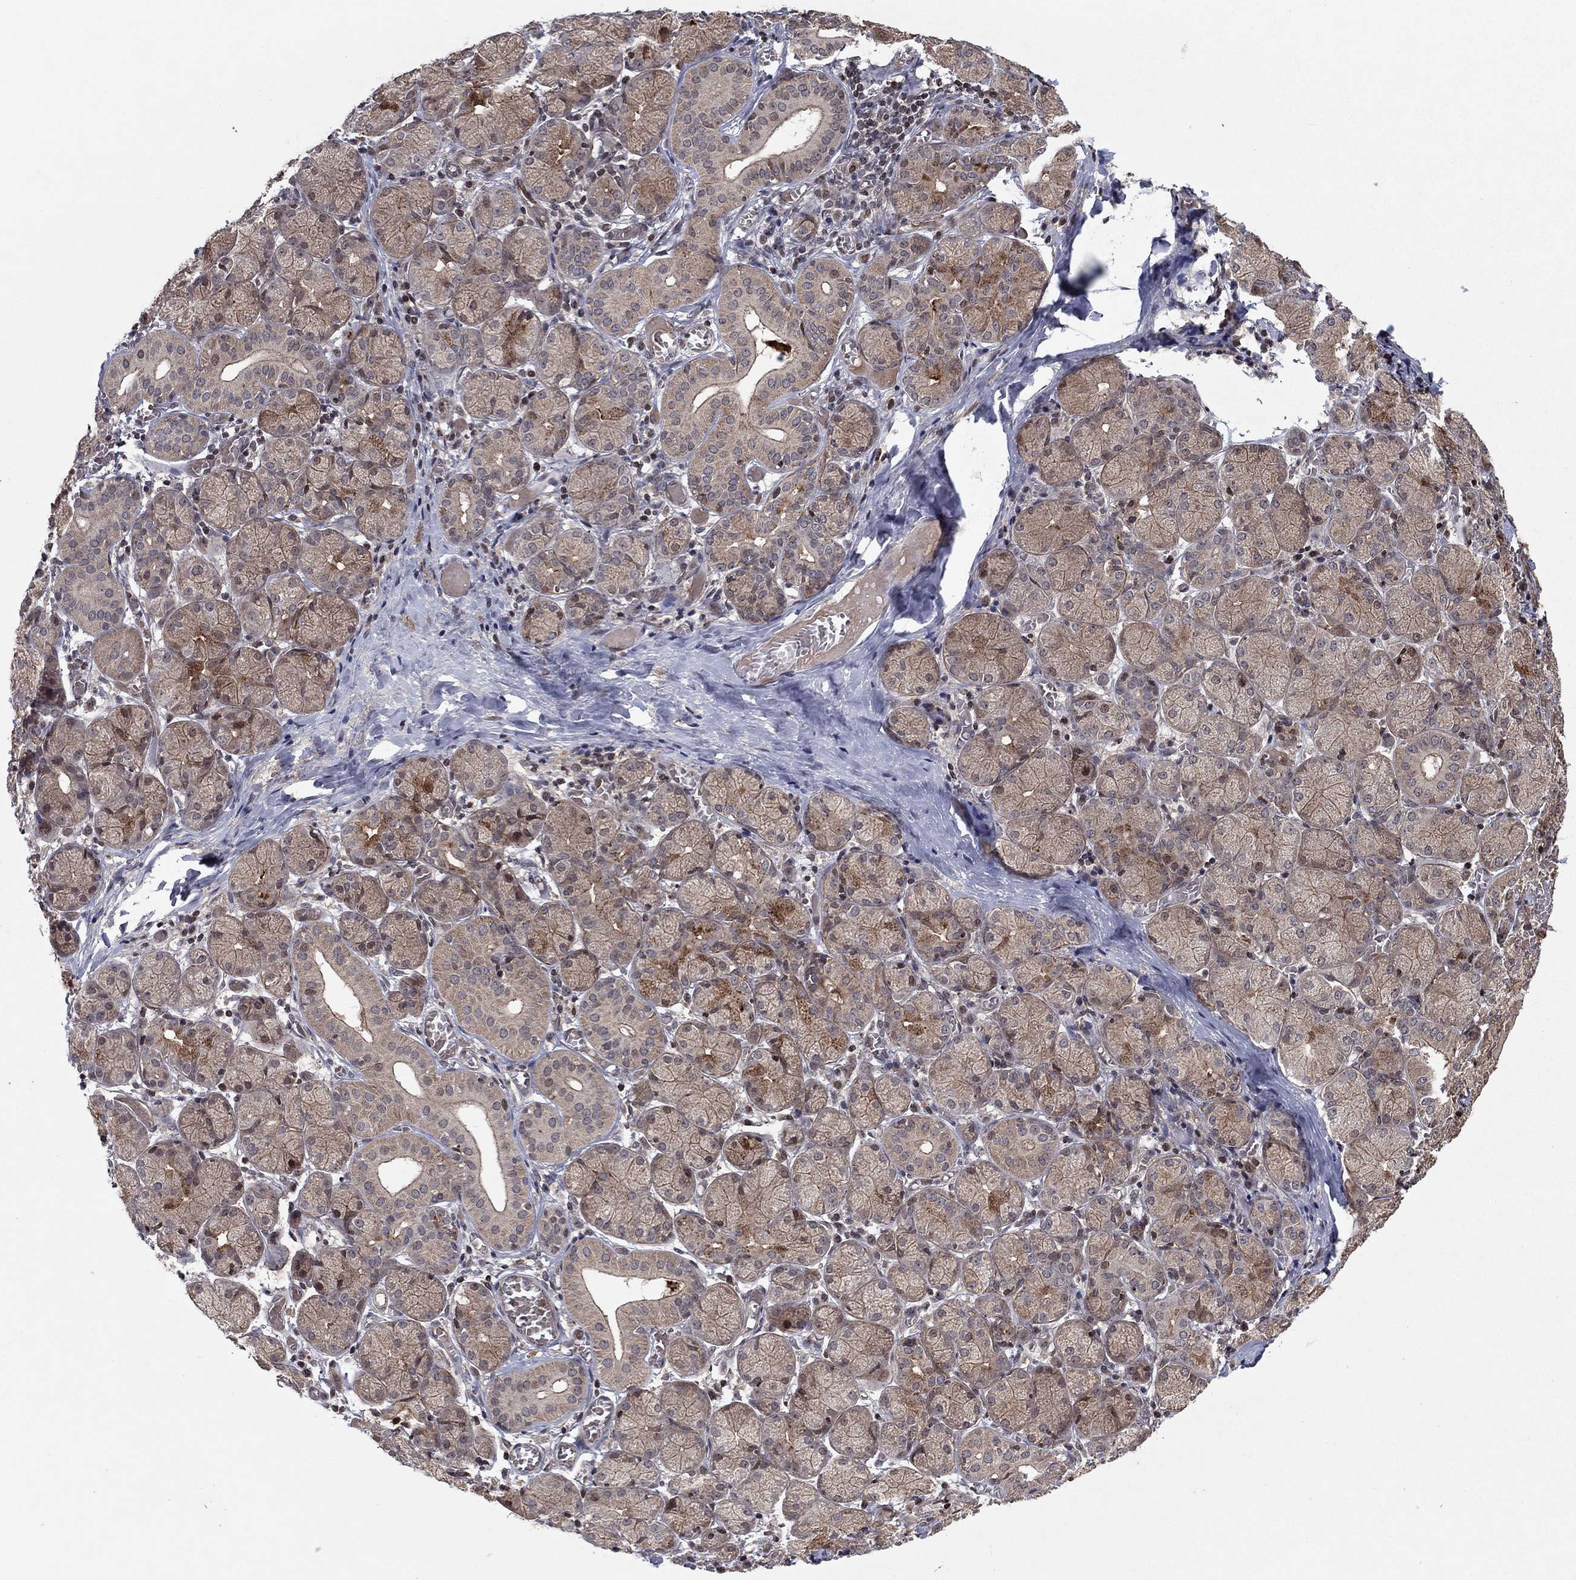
{"staining": {"intensity": "moderate", "quantity": "<25%", "location": "cytoplasmic/membranous"}, "tissue": "salivary gland", "cell_type": "Glandular cells", "image_type": "normal", "snomed": [{"axis": "morphology", "description": "Normal tissue, NOS"}, {"axis": "topography", "description": "Salivary gland"}, {"axis": "topography", "description": "Peripheral nerve tissue"}], "caption": "Salivary gland stained for a protein displays moderate cytoplasmic/membranous positivity in glandular cells.", "gene": "SORBS1", "patient": {"sex": "female", "age": 24}}